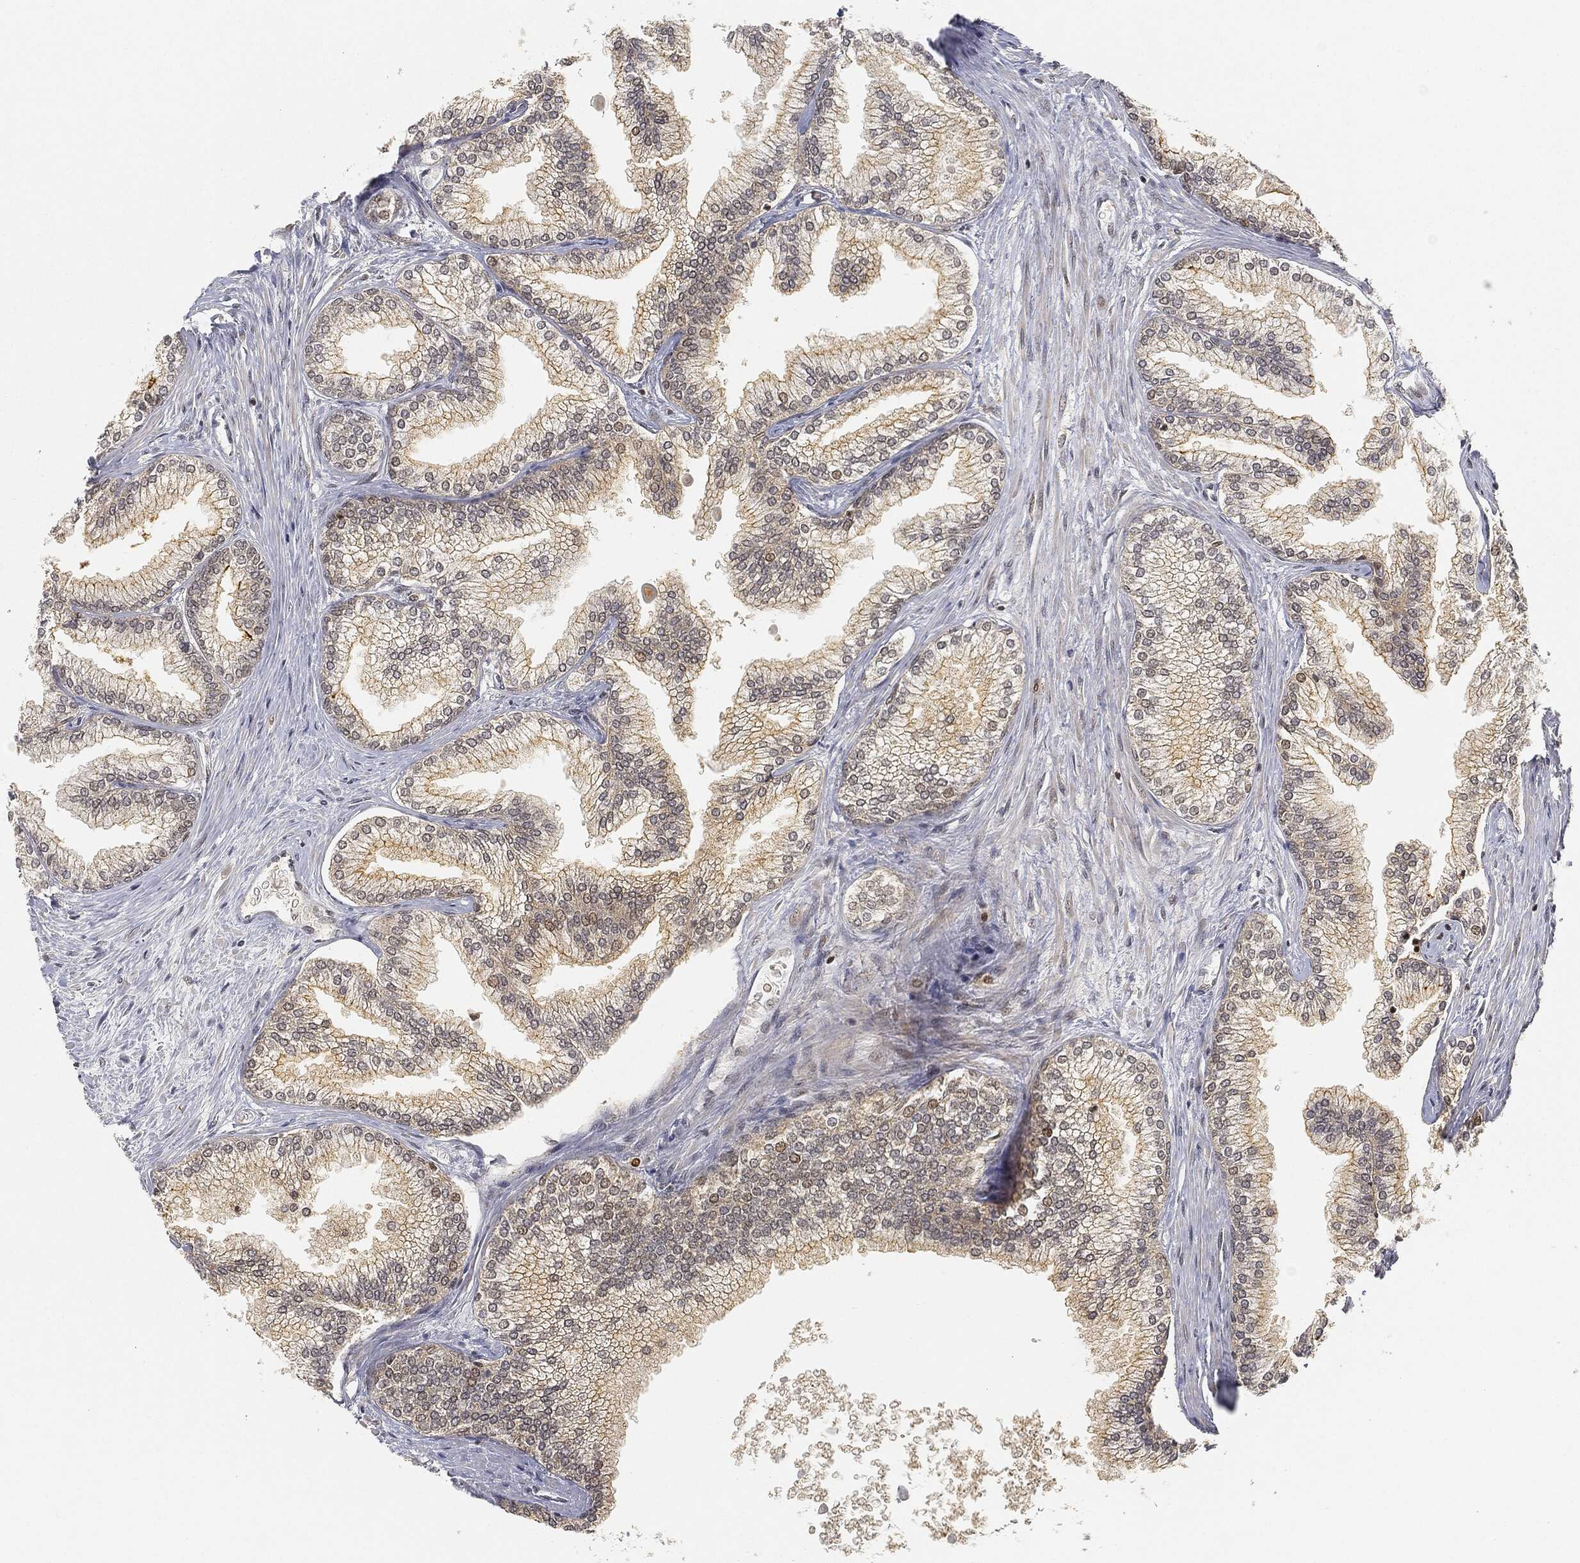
{"staining": {"intensity": "moderate", "quantity": "25%-75%", "location": "cytoplasmic/membranous,nuclear"}, "tissue": "prostate", "cell_type": "Glandular cells", "image_type": "normal", "snomed": [{"axis": "morphology", "description": "Normal tissue, NOS"}, {"axis": "topography", "description": "Prostate"}], "caption": "Glandular cells display medium levels of moderate cytoplasmic/membranous,nuclear staining in about 25%-75% of cells in unremarkable prostate.", "gene": "CIB1", "patient": {"sex": "male", "age": 72}}